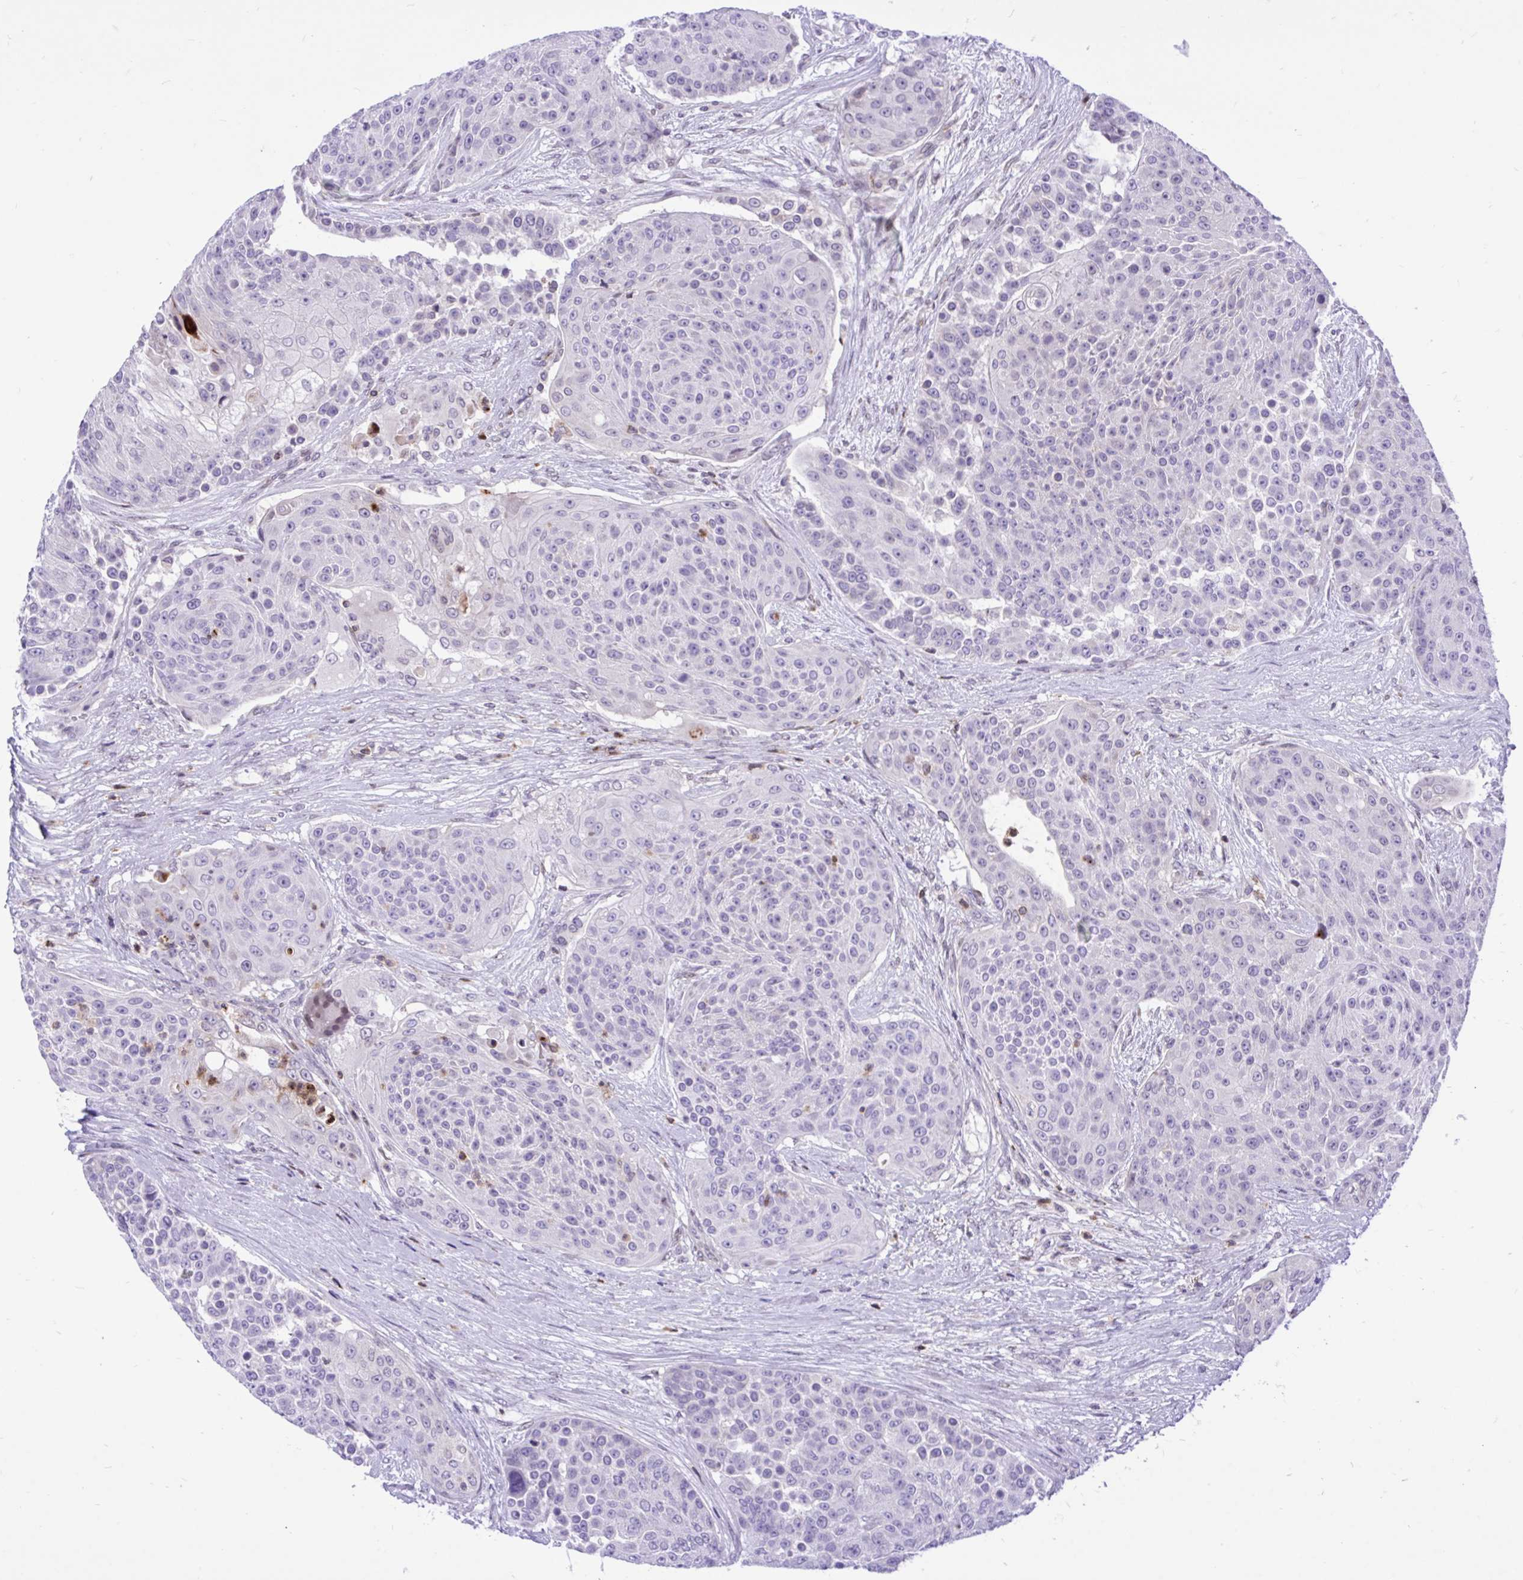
{"staining": {"intensity": "negative", "quantity": "none", "location": "none"}, "tissue": "urothelial cancer", "cell_type": "Tumor cells", "image_type": "cancer", "snomed": [{"axis": "morphology", "description": "Urothelial carcinoma, High grade"}, {"axis": "topography", "description": "Urinary bladder"}], "caption": "Immunohistochemical staining of human urothelial cancer demonstrates no significant positivity in tumor cells. Nuclei are stained in blue.", "gene": "CXCL8", "patient": {"sex": "female", "age": 63}}